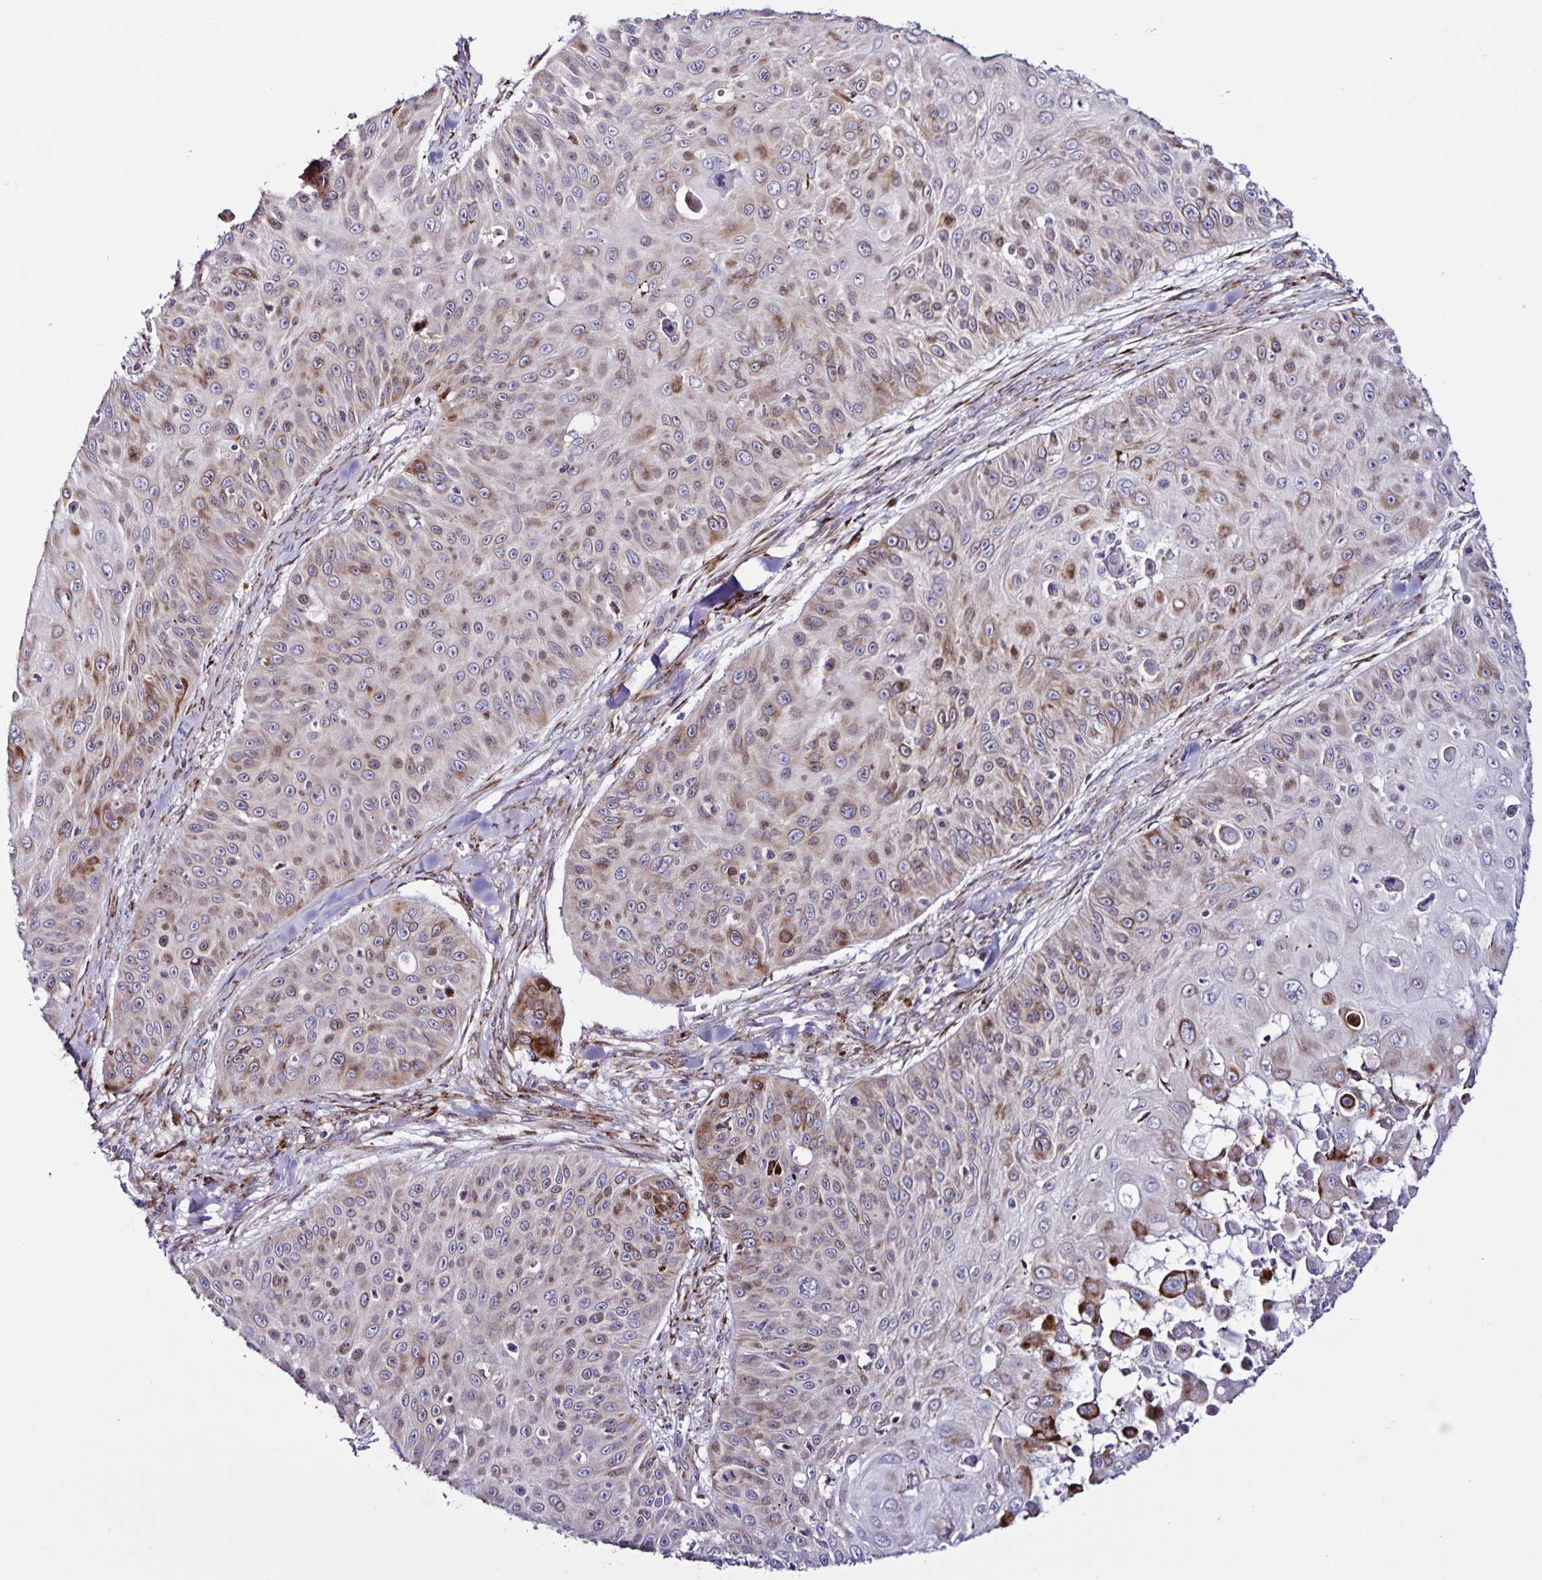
{"staining": {"intensity": "weak", "quantity": "25%-75%", "location": "cytoplasmic/membranous"}, "tissue": "skin cancer", "cell_type": "Tumor cells", "image_type": "cancer", "snomed": [{"axis": "morphology", "description": "Squamous cell carcinoma, NOS"}, {"axis": "topography", "description": "Skin"}], "caption": "Immunohistochemistry of human skin cancer displays low levels of weak cytoplasmic/membranous positivity in approximately 25%-75% of tumor cells. The staining was performed using DAB to visualize the protein expression in brown, while the nuclei were stained in blue with hematoxylin (Magnification: 20x).", "gene": "OSBPL5", "patient": {"sex": "male", "age": 82}}